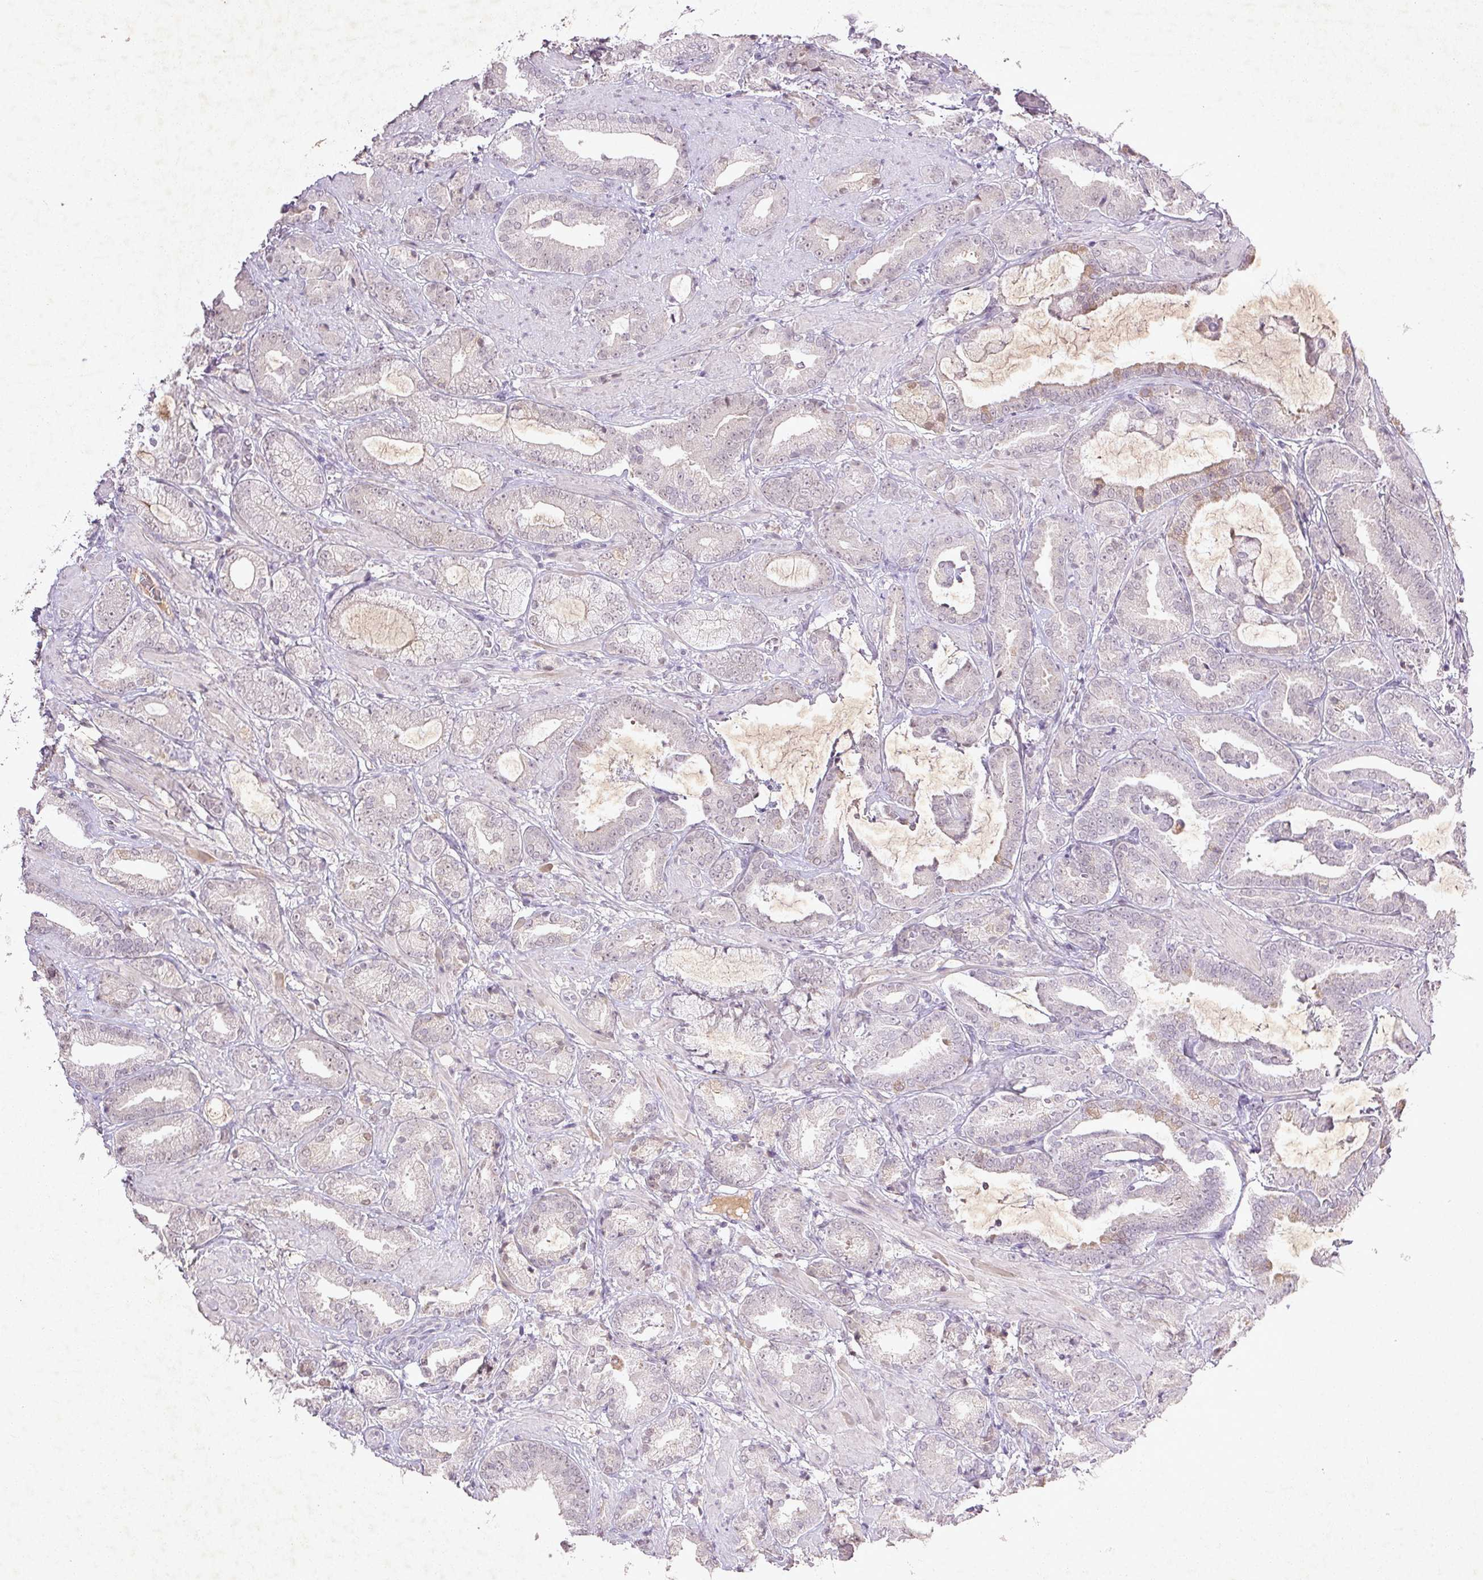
{"staining": {"intensity": "negative", "quantity": "none", "location": "none"}, "tissue": "prostate cancer", "cell_type": "Tumor cells", "image_type": "cancer", "snomed": [{"axis": "morphology", "description": "Adenocarcinoma, High grade"}, {"axis": "topography", "description": "Prostate"}], "caption": "This is a micrograph of IHC staining of prostate cancer (adenocarcinoma (high-grade)), which shows no staining in tumor cells.", "gene": "FAM168B", "patient": {"sex": "male", "age": 56}}